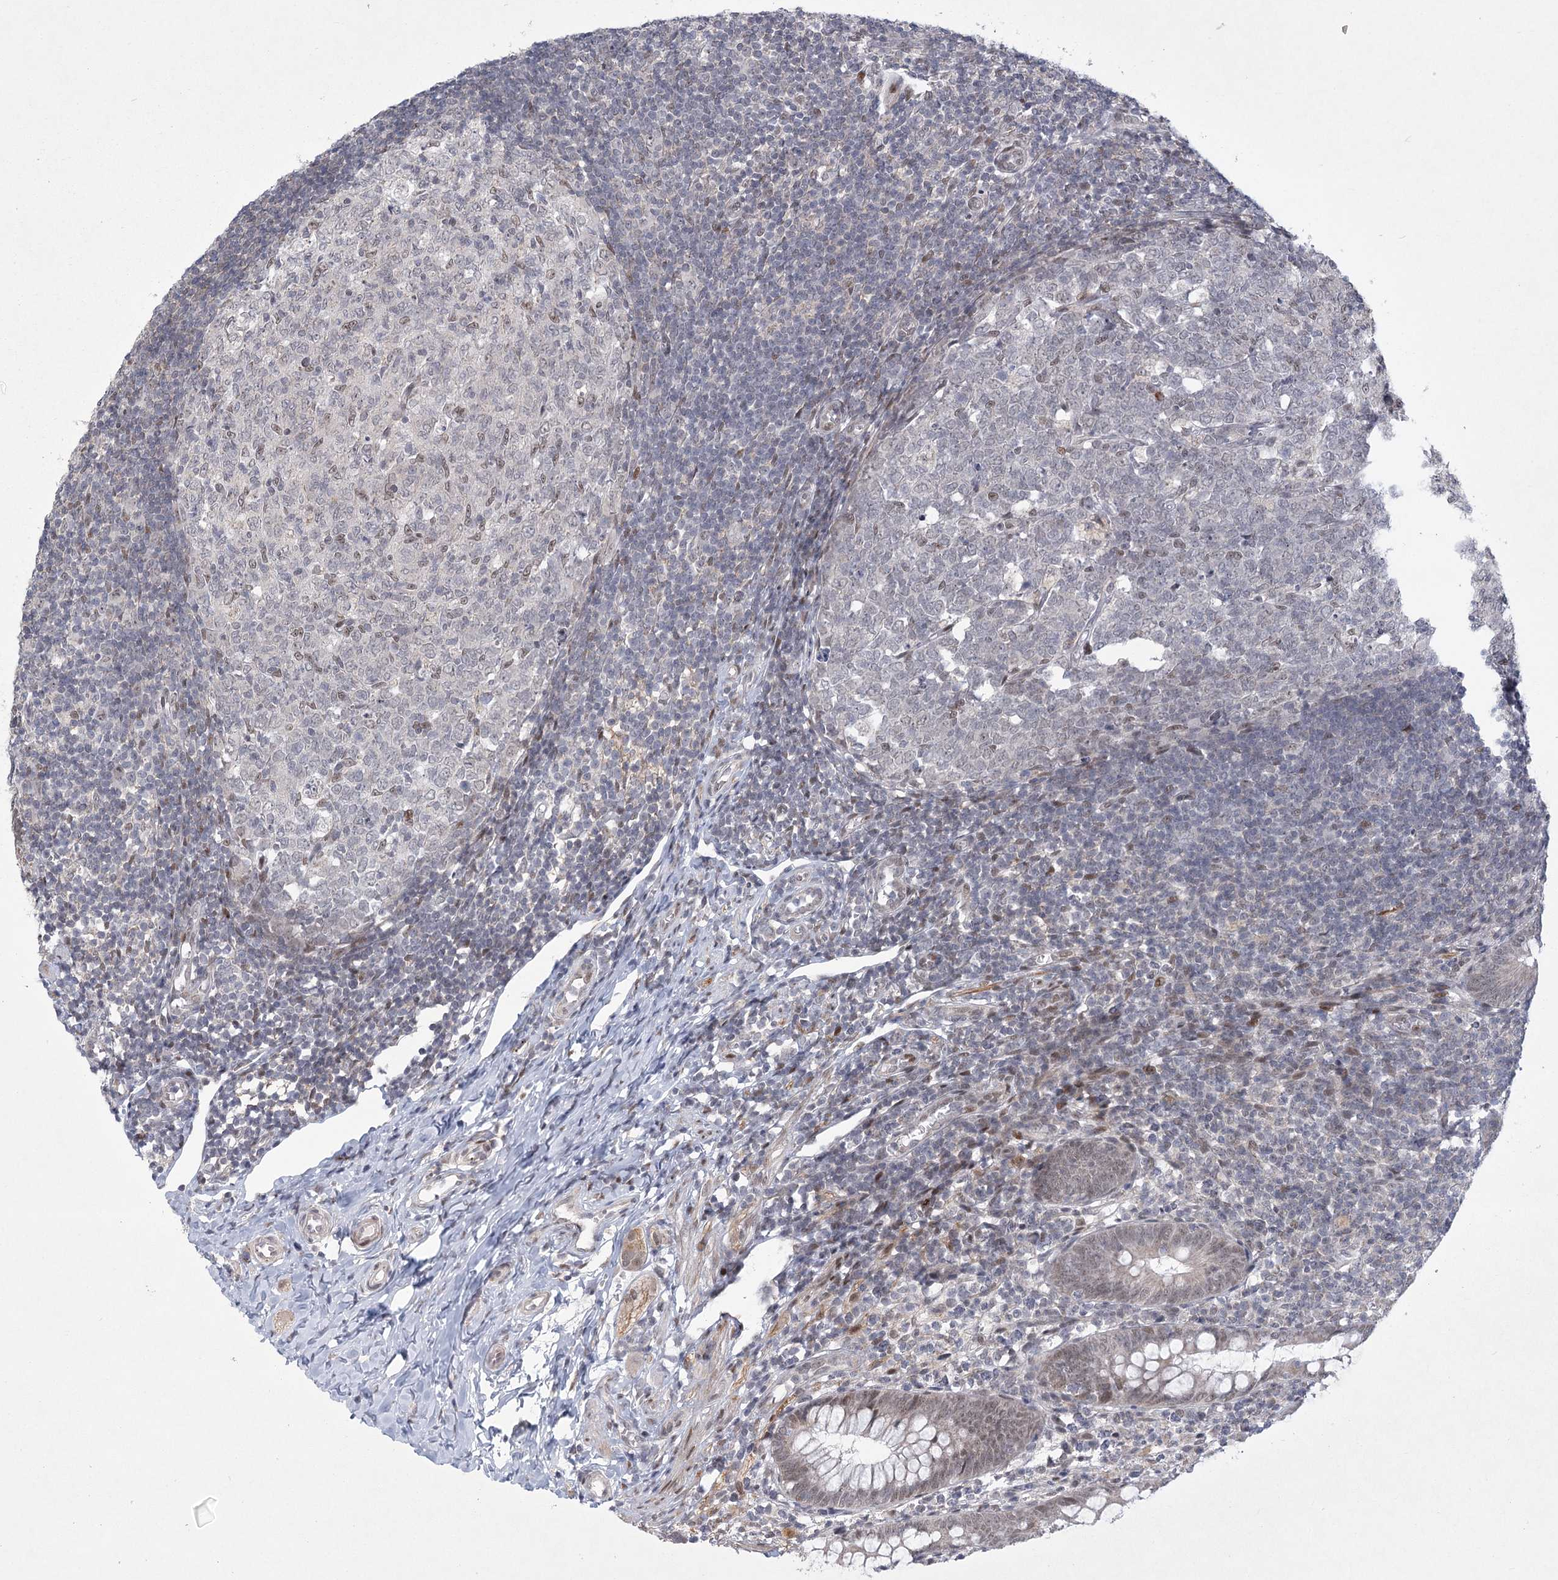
{"staining": {"intensity": "moderate", "quantity": "25%-75%", "location": "nuclear"}, "tissue": "appendix", "cell_type": "Glandular cells", "image_type": "normal", "snomed": [{"axis": "morphology", "description": "Normal tissue, NOS"}, {"axis": "topography", "description": "Appendix"}], "caption": "A brown stain labels moderate nuclear staining of a protein in glandular cells of normal appendix.", "gene": "CIB4", "patient": {"sex": "male", "age": 14}}